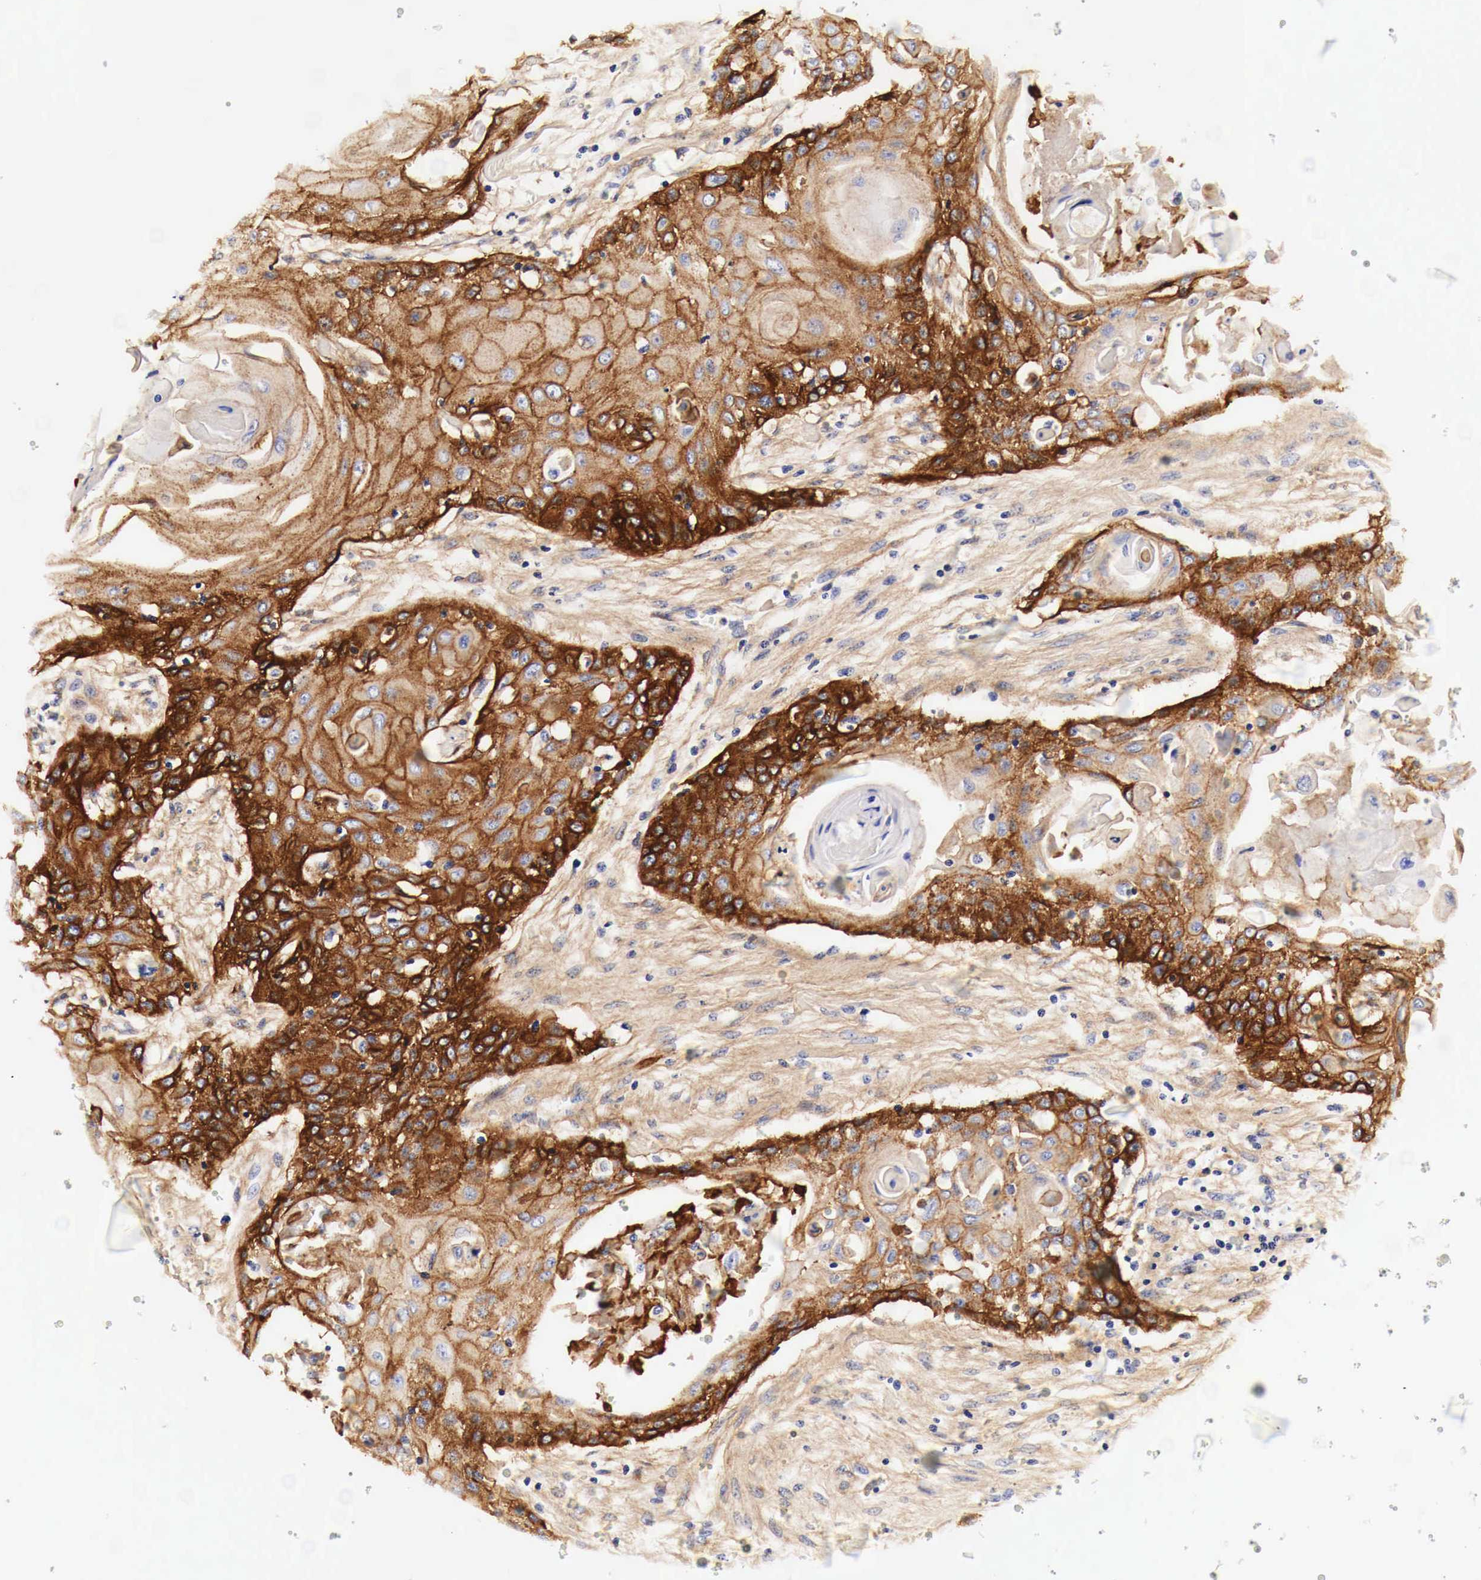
{"staining": {"intensity": "strong", "quantity": "25%-75%", "location": "cytoplasmic/membranous"}, "tissue": "head and neck cancer", "cell_type": "Tumor cells", "image_type": "cancer", "snomed": [{"axis": "morphology", "description": "Squamous cell carcinoma, NOS"}, {"axis": "morphology", "description": "Squamous cell carcinoma, metastatic, NOS"}, {"axis": "topography", "description": "Lymph node"}, {"axis": "topography", "description": "Salivary gland"}, {"axis": "topography", "description": "Head-Neck"}], "caption": "Head and neck metastatic squamous cell carcinoma tissue shows strong cytoplasmic/membranous staining in about 25%-75% of tumor cells, visualized by immunohistochemistry.", "gene": "EGFR", "patient": {"sex": "female", "age": 74}}